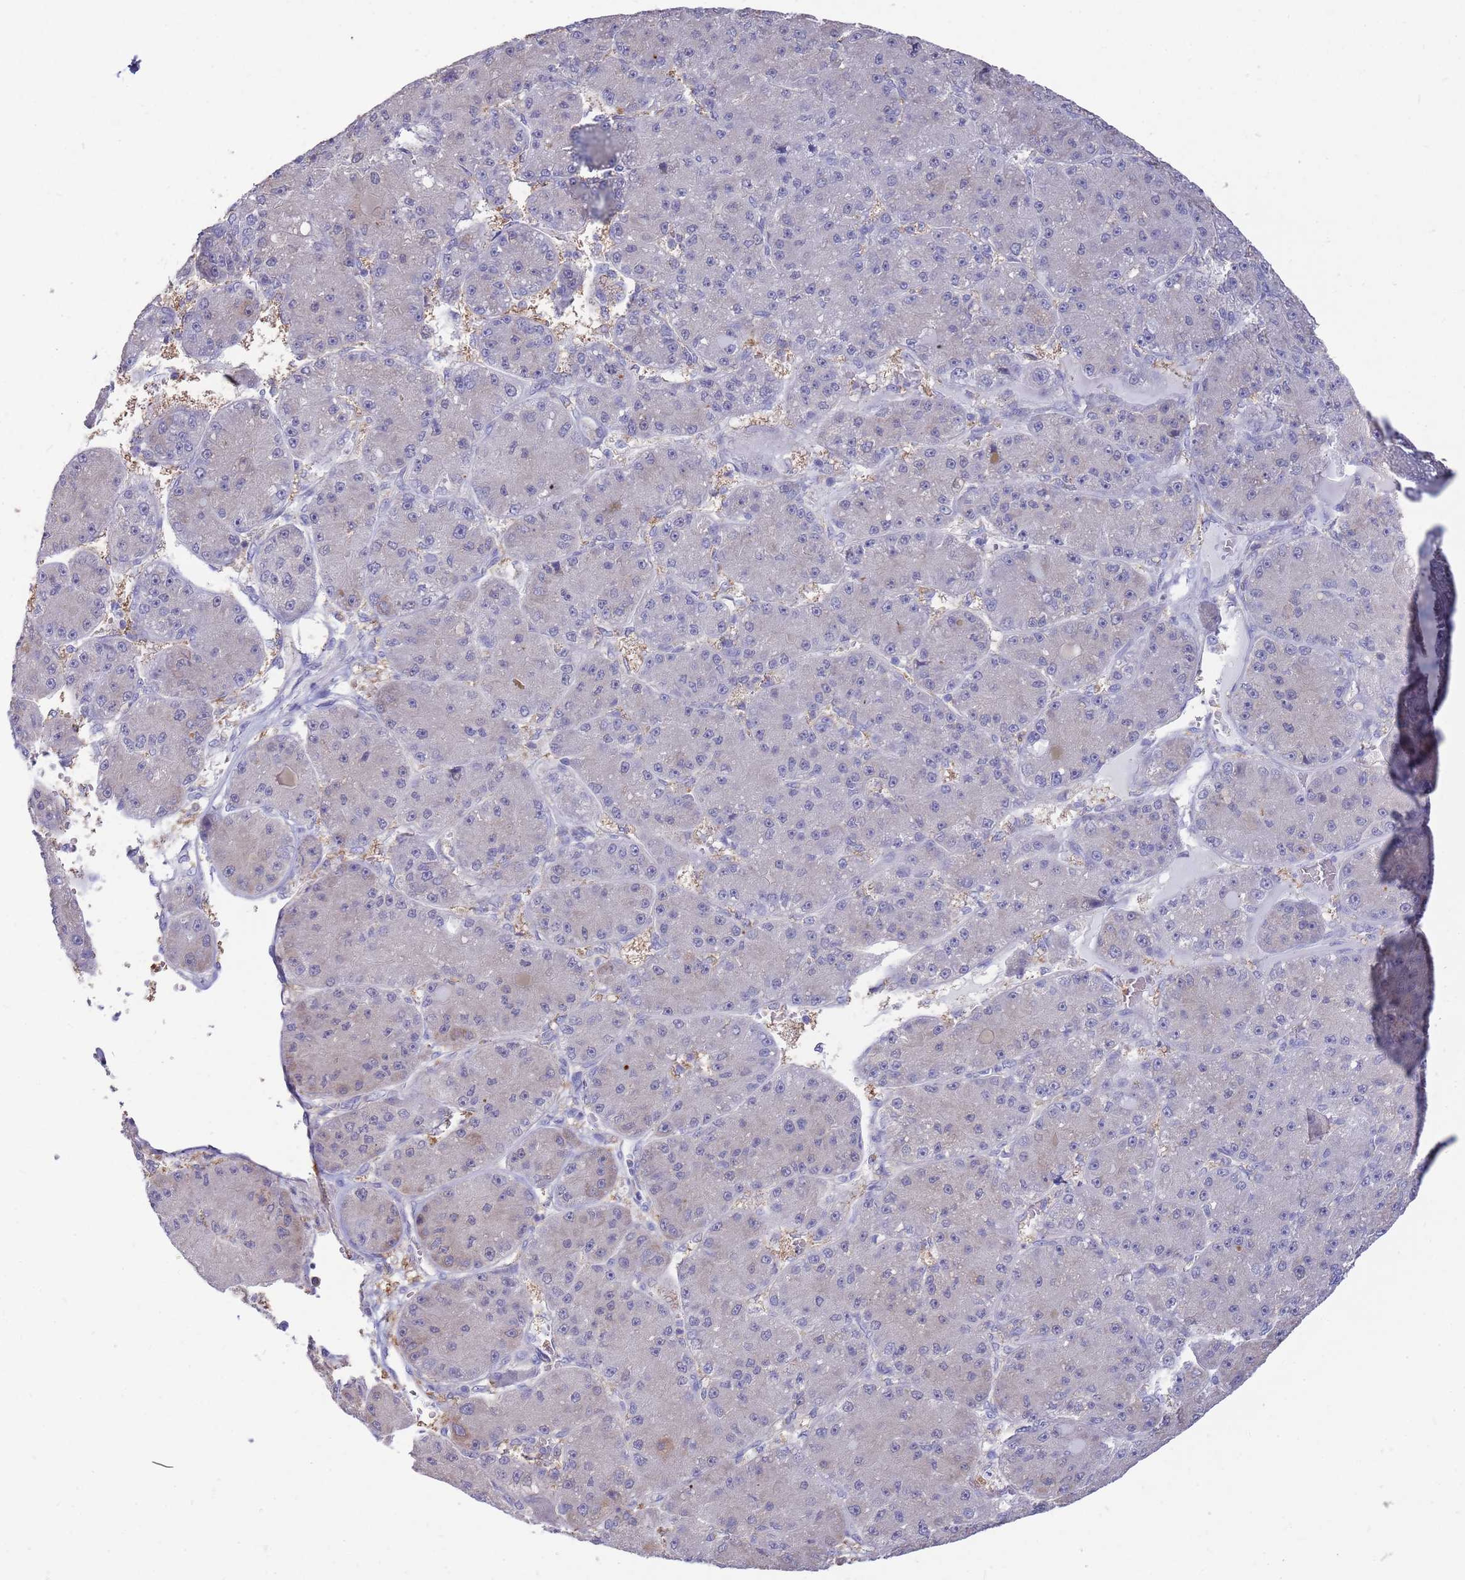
{"staining": {"intensity": "negative", "quantity": "none", "location": "none"}, "tissue": "liver cancer", "cell_type": "Tumor cells", "image_type": "cancer", "snomed": [{"axis": "morphology", "description": "Carcinoma, Hepatocellular, NOS"}, {"axis": "topography", "description": "Liver"}], "caption": "The IHC histopathology image has no significant positivity in tumor cells of hepatocellular carcinoma (liver) tissue.", "gene": "AP5S1", "patient": {"sex": "male", "age": 67}}